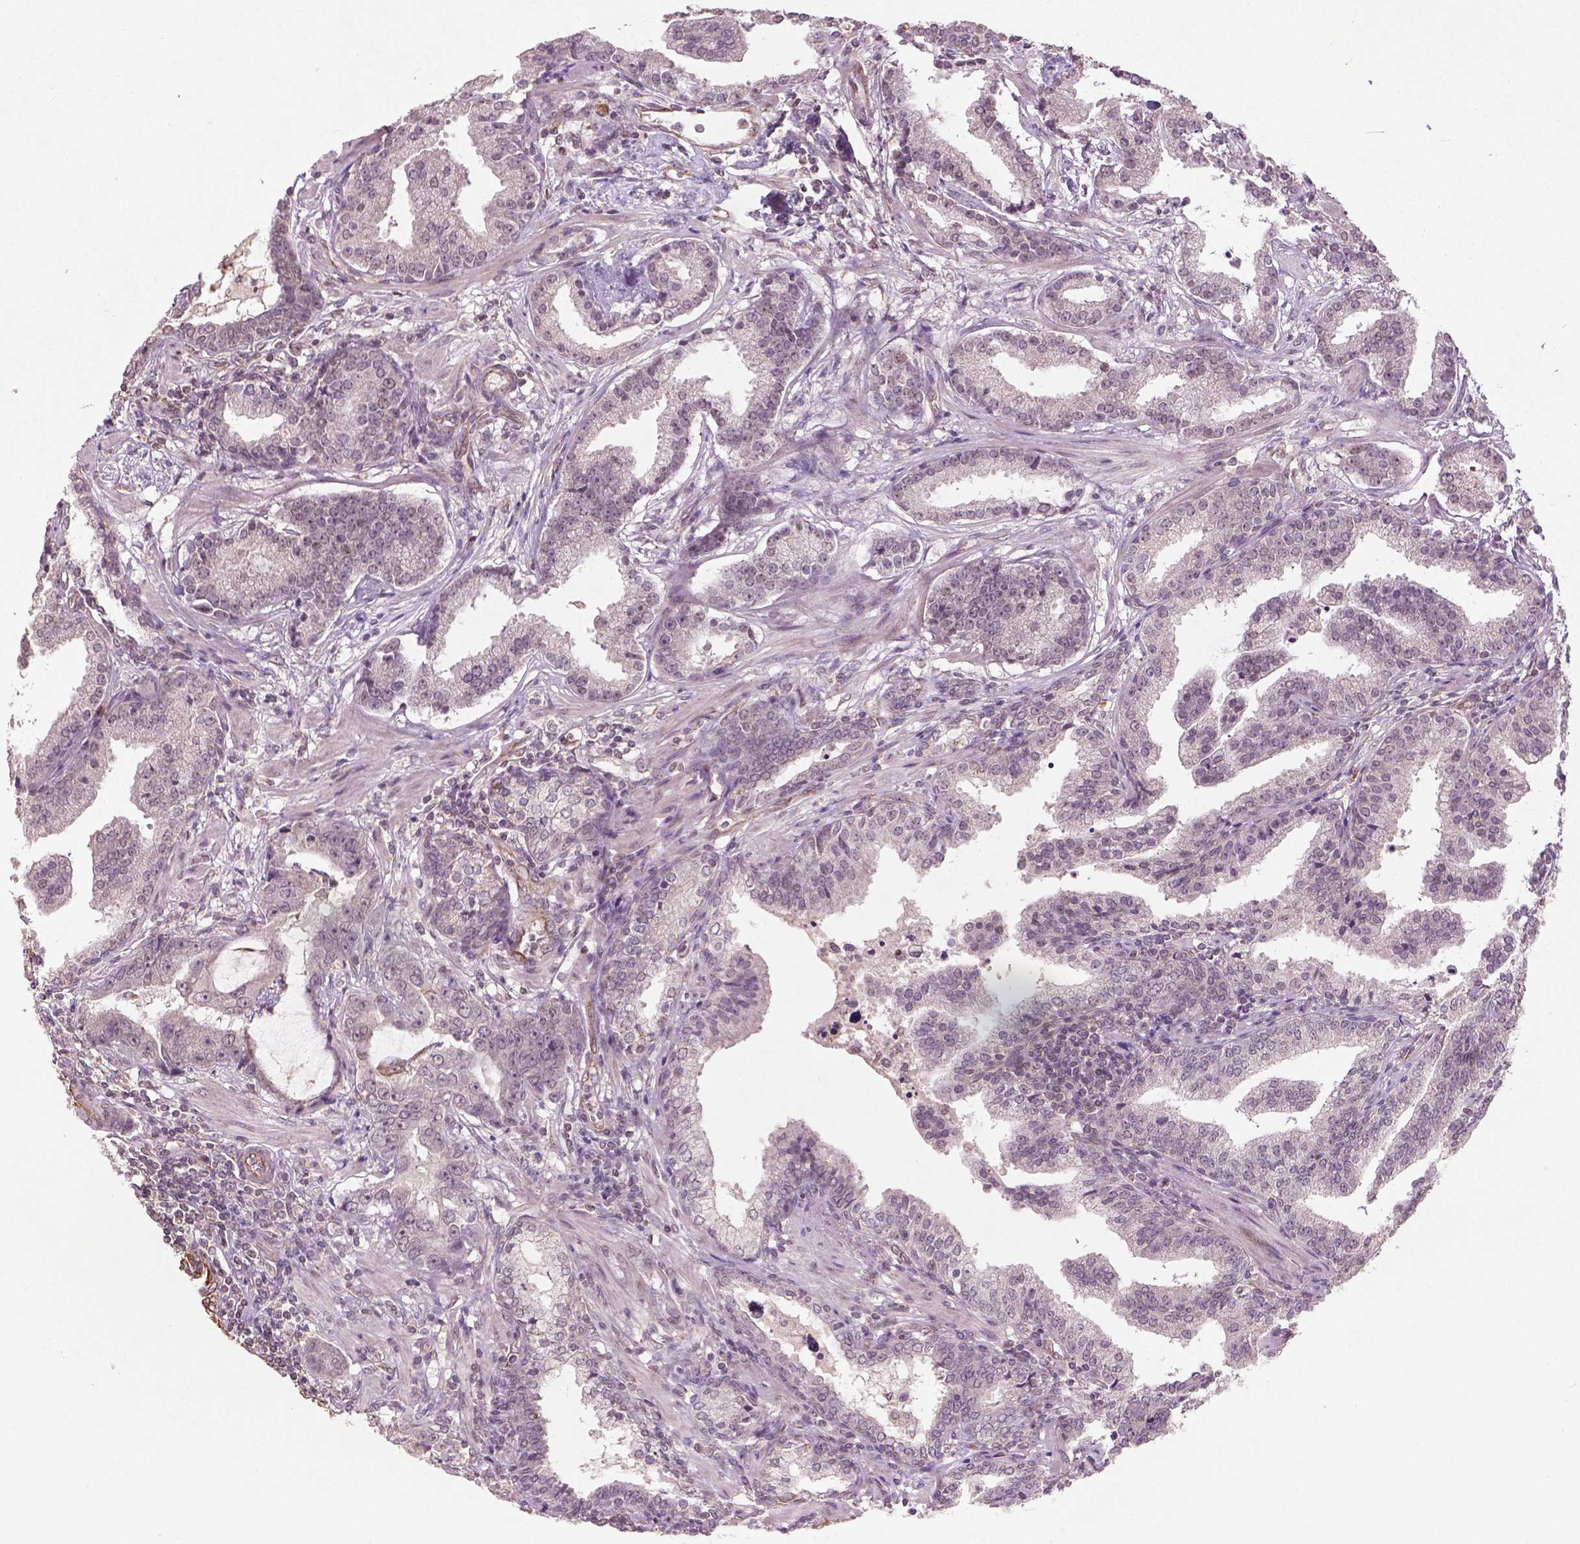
{"staining": {"intensity": "negative", "quantity": "none", "location": "none"}, "tissue": "prostate cancer", "cell_type": "Tumor cells", "image_type": "cancer", "snomed": [{"axis": "morphology", "description": "Adenocarcinoma, NOS"}, {"axis": "topography", "description": "Prostate"}], "caption": "This is a photomicrograph of immunohistochemistry staining of prostate cancer, which shows no positivity in tumor cells.", "gene": "SMAD2", "patient": {"sex": "male", "age": 64}}